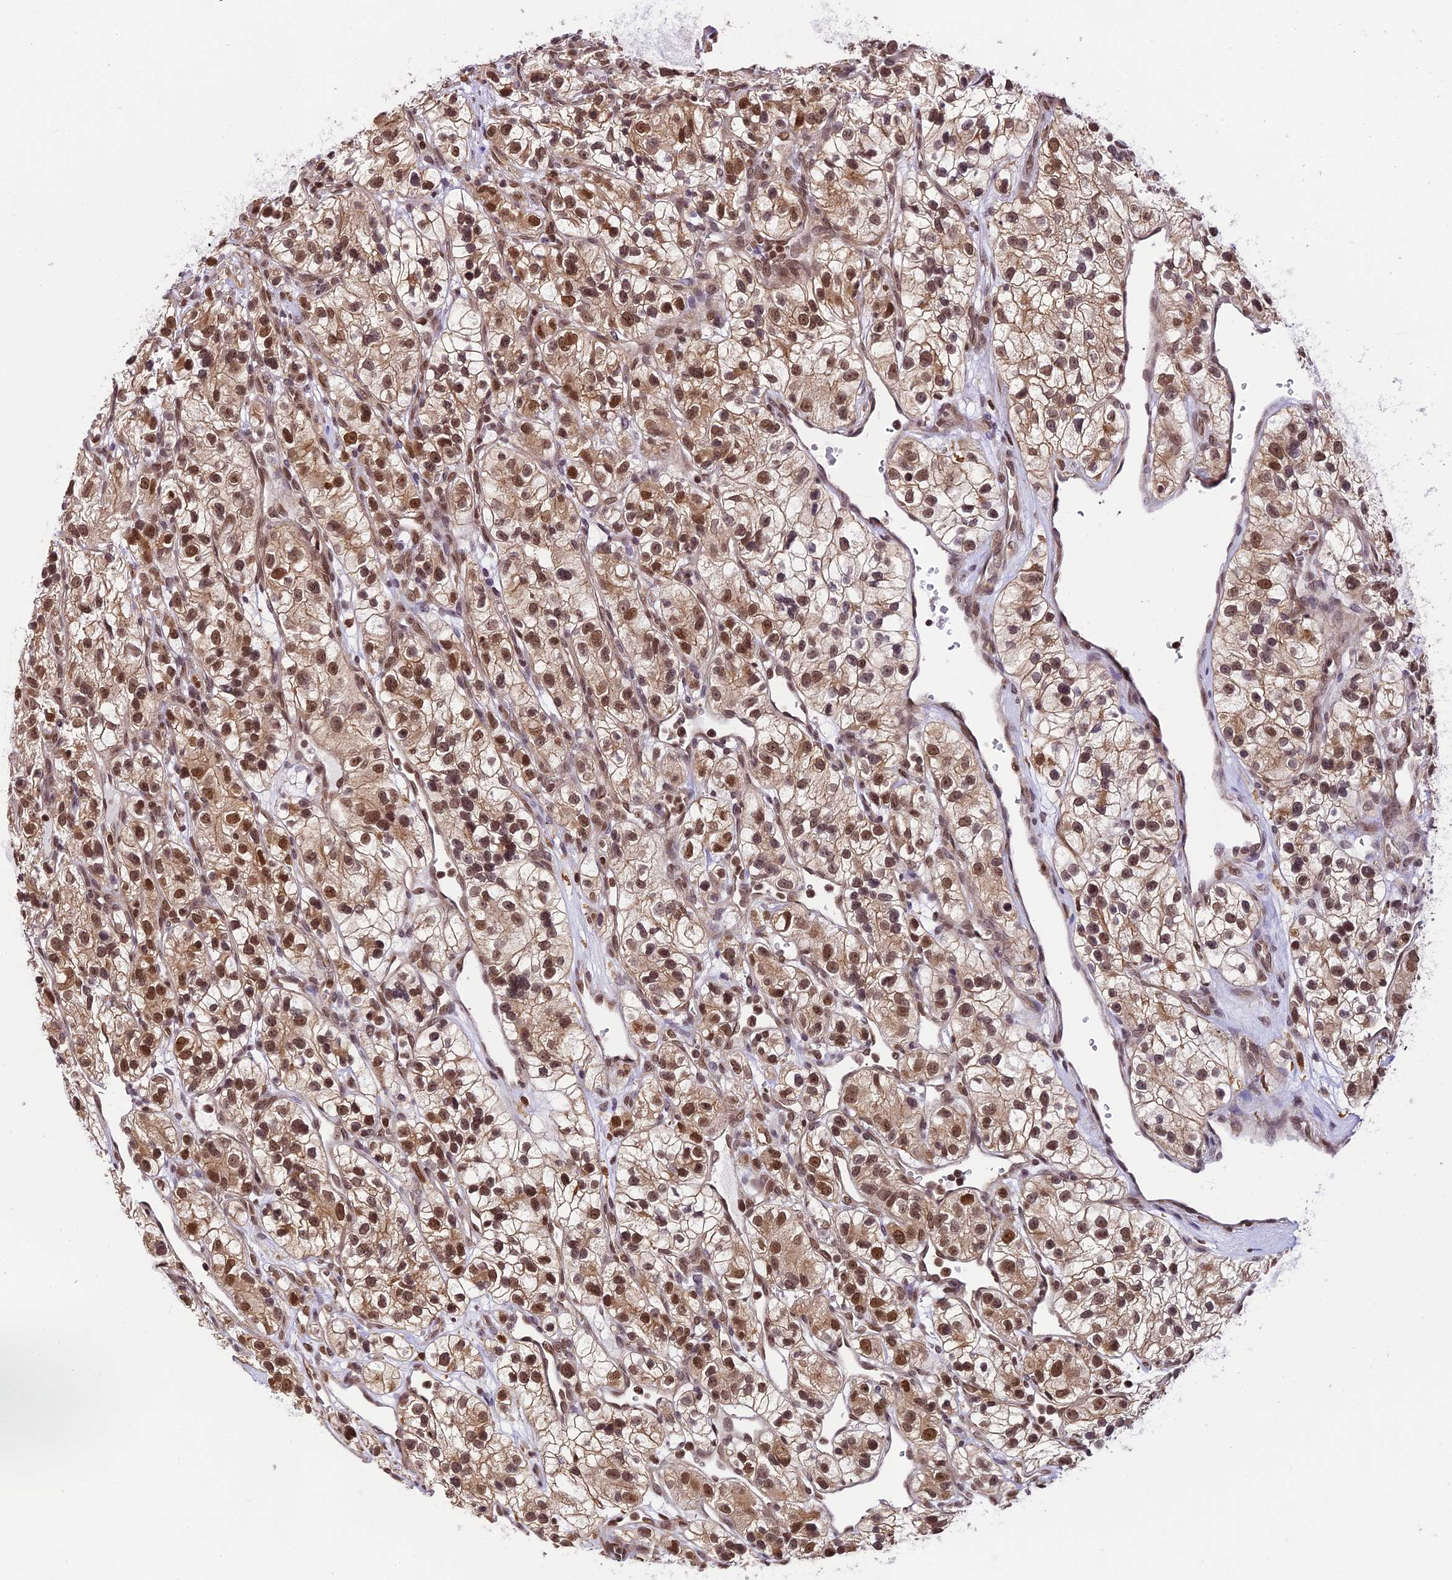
{"staining": {"intensity": "moderate", "quantity": ">75%", "location": "cytoplasmic/membranous,nuclear"}, "tissue": "renal cancer", "cell_type": "Tumor cells", "image_type": "cancer", "snomed": [{"axis": "morphology", "description": "Adenocarcinoma, NOS"}, {"axis": "topography", "description": "Kidney"}], "caption": "Protein staining by immunohistochemistry (IHC) reveals moderate cytoplasmic/membranous and nuclear positivity in approximately >75% of tumor cells in renal adenocarcinoma.", "gene": "TRIM22", "patient": {"sex": "female", "age": 57}}